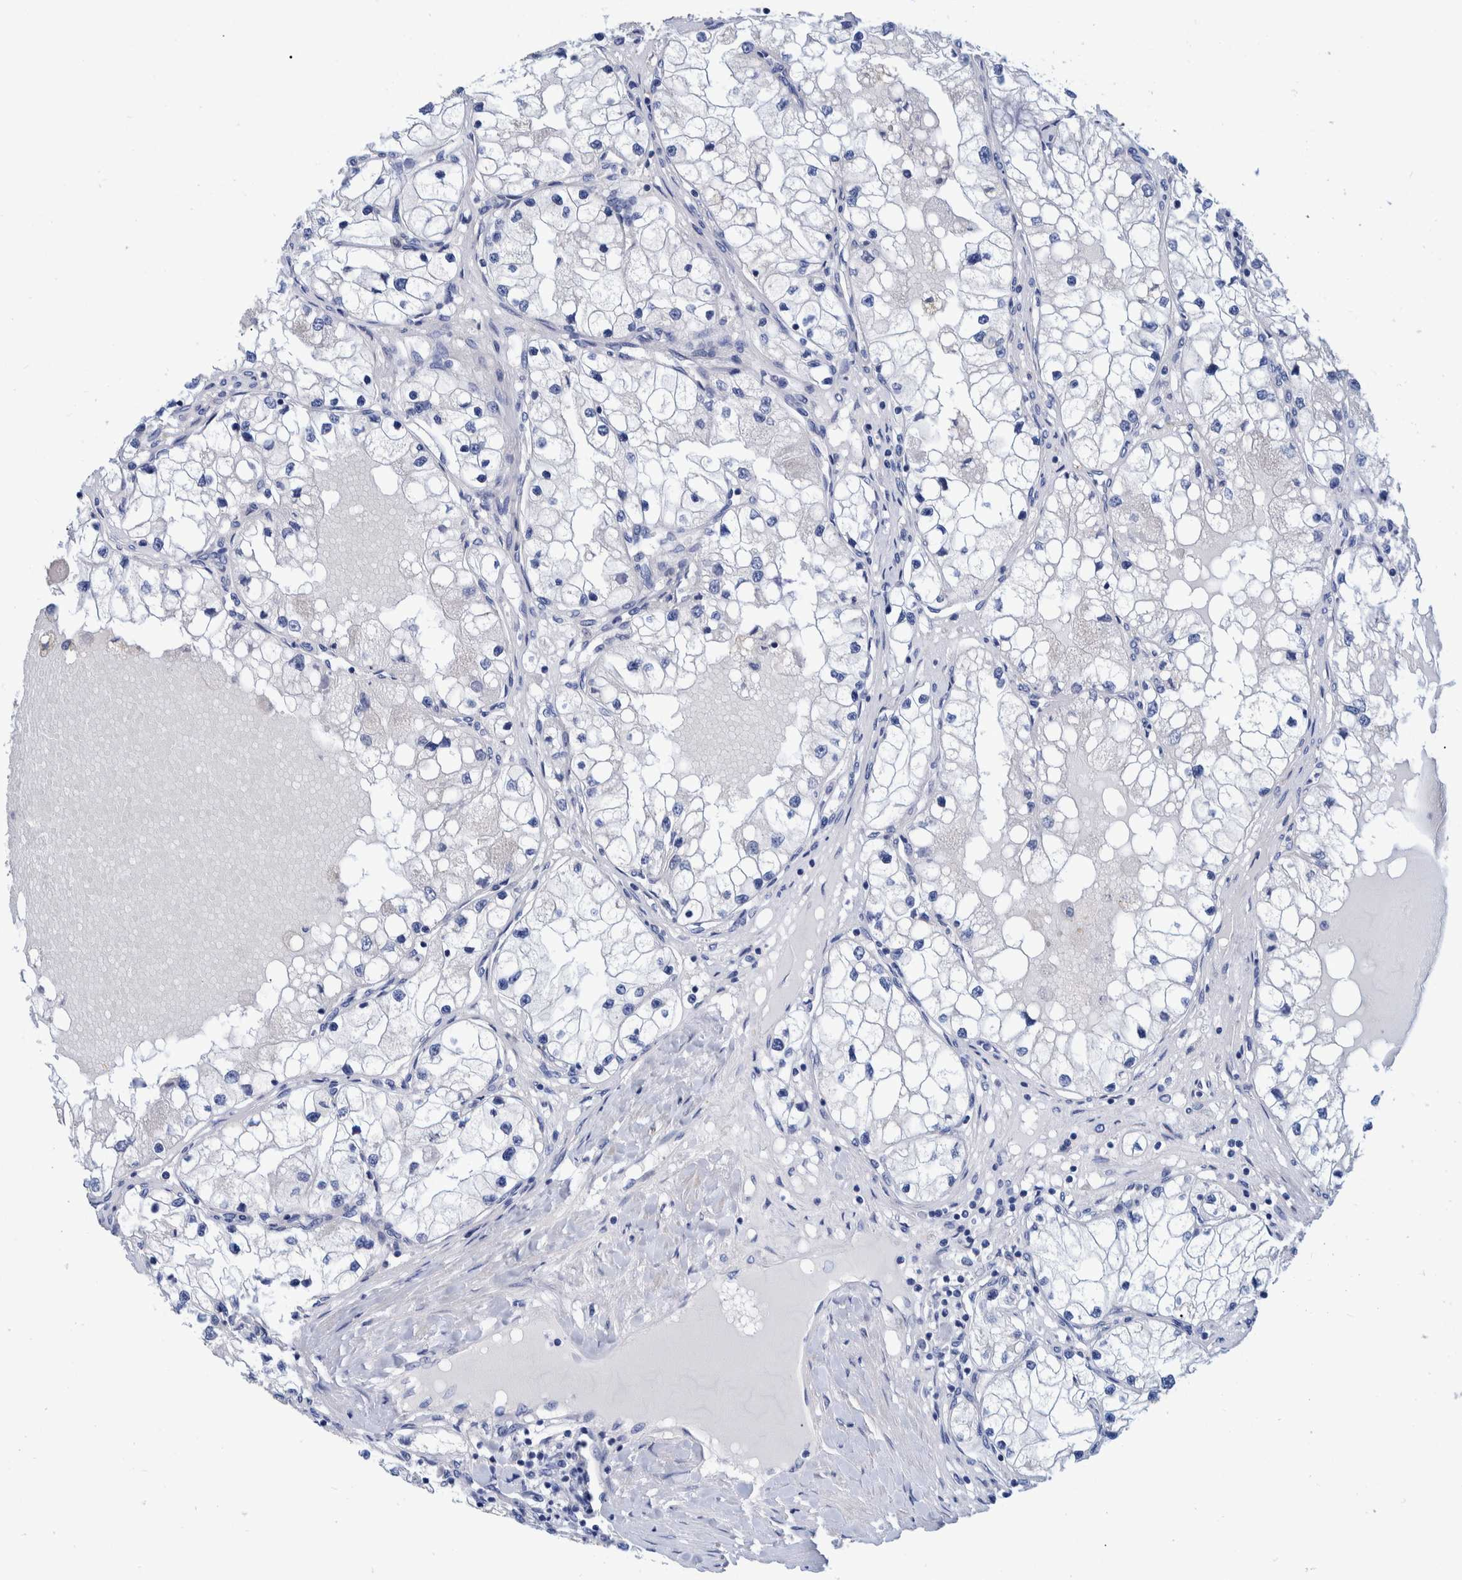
{"staining": {"intensity": "negative", "quantity": "none", "location": "none"}, "tissue": "renal cancer", "cell_type": "Tumor cells", "image_type": "cancer", "snomed": [{"axis": "morphology", "description": "Adenocarcinoma, NOS"}, {"axis": "topography", "description": "Kidney"}], "caption": "Tumor cells show no significant protein positivity in renal cancer (adenocarcinoma).", "gene": "MKS1", "patient": {"sex": "male", "age": 68}}